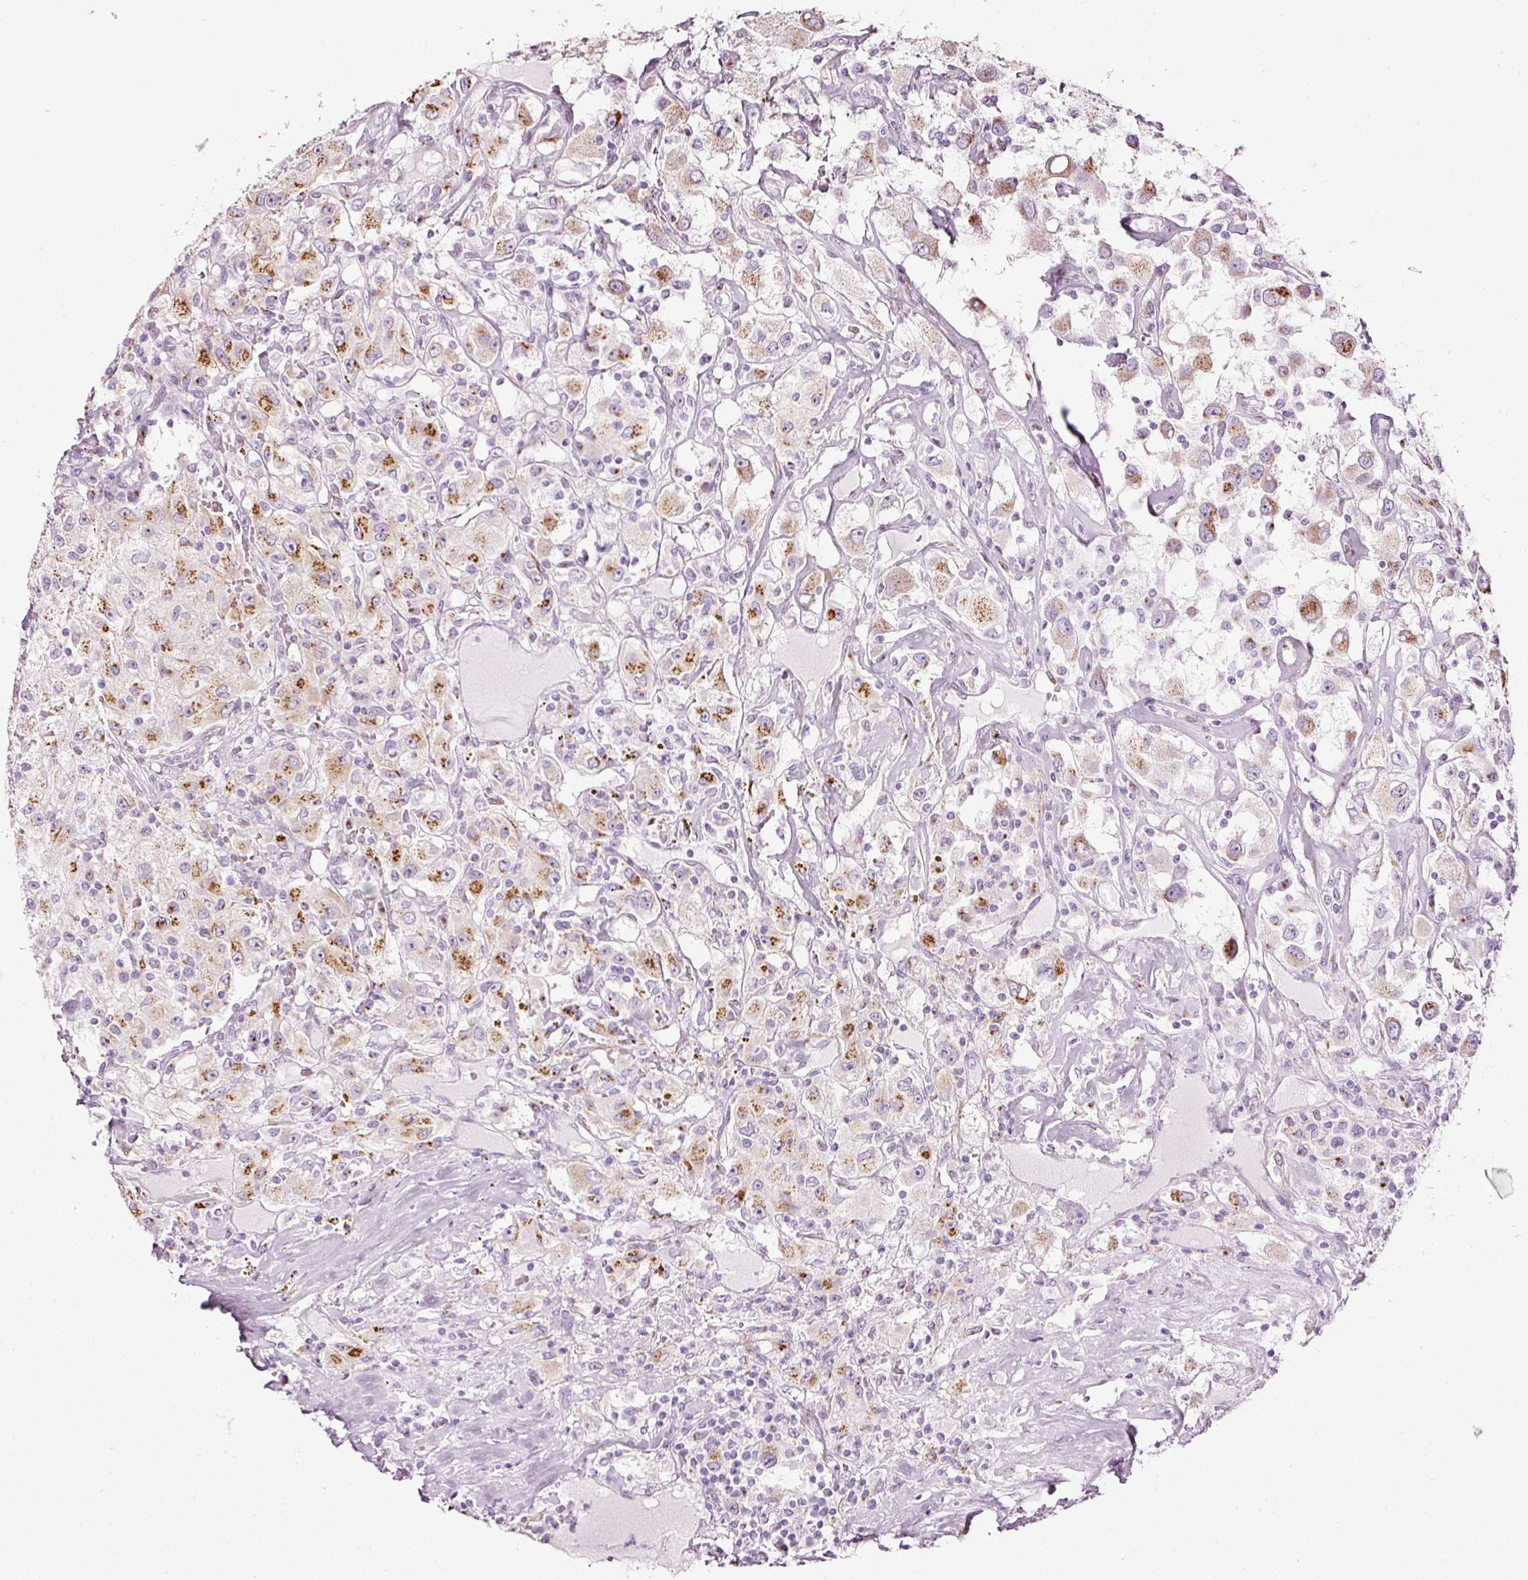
{"staining": {"intensity": "moderate", "quantity": ">75%", "location": "cytoplasmic/membranous"}, "tissue": "renal cancer", "cell_type": "Tumor cells", "image_type": "cancer", "snomed": [{"axis": "morphology", "description": "Adenocarcinoma, NOS"}, {"axis": "topography", "description": "Kidney"}], "caption": "IHC (DAB (3,3'-diaminobenzidine)) staining of human renal adenocarcinoma exhibits moderate cytoplasmic/membranous protein staining in about >75% of tumor cells.", "gene": "SDF4", "patient": {"sex": "female", "age": 67}}